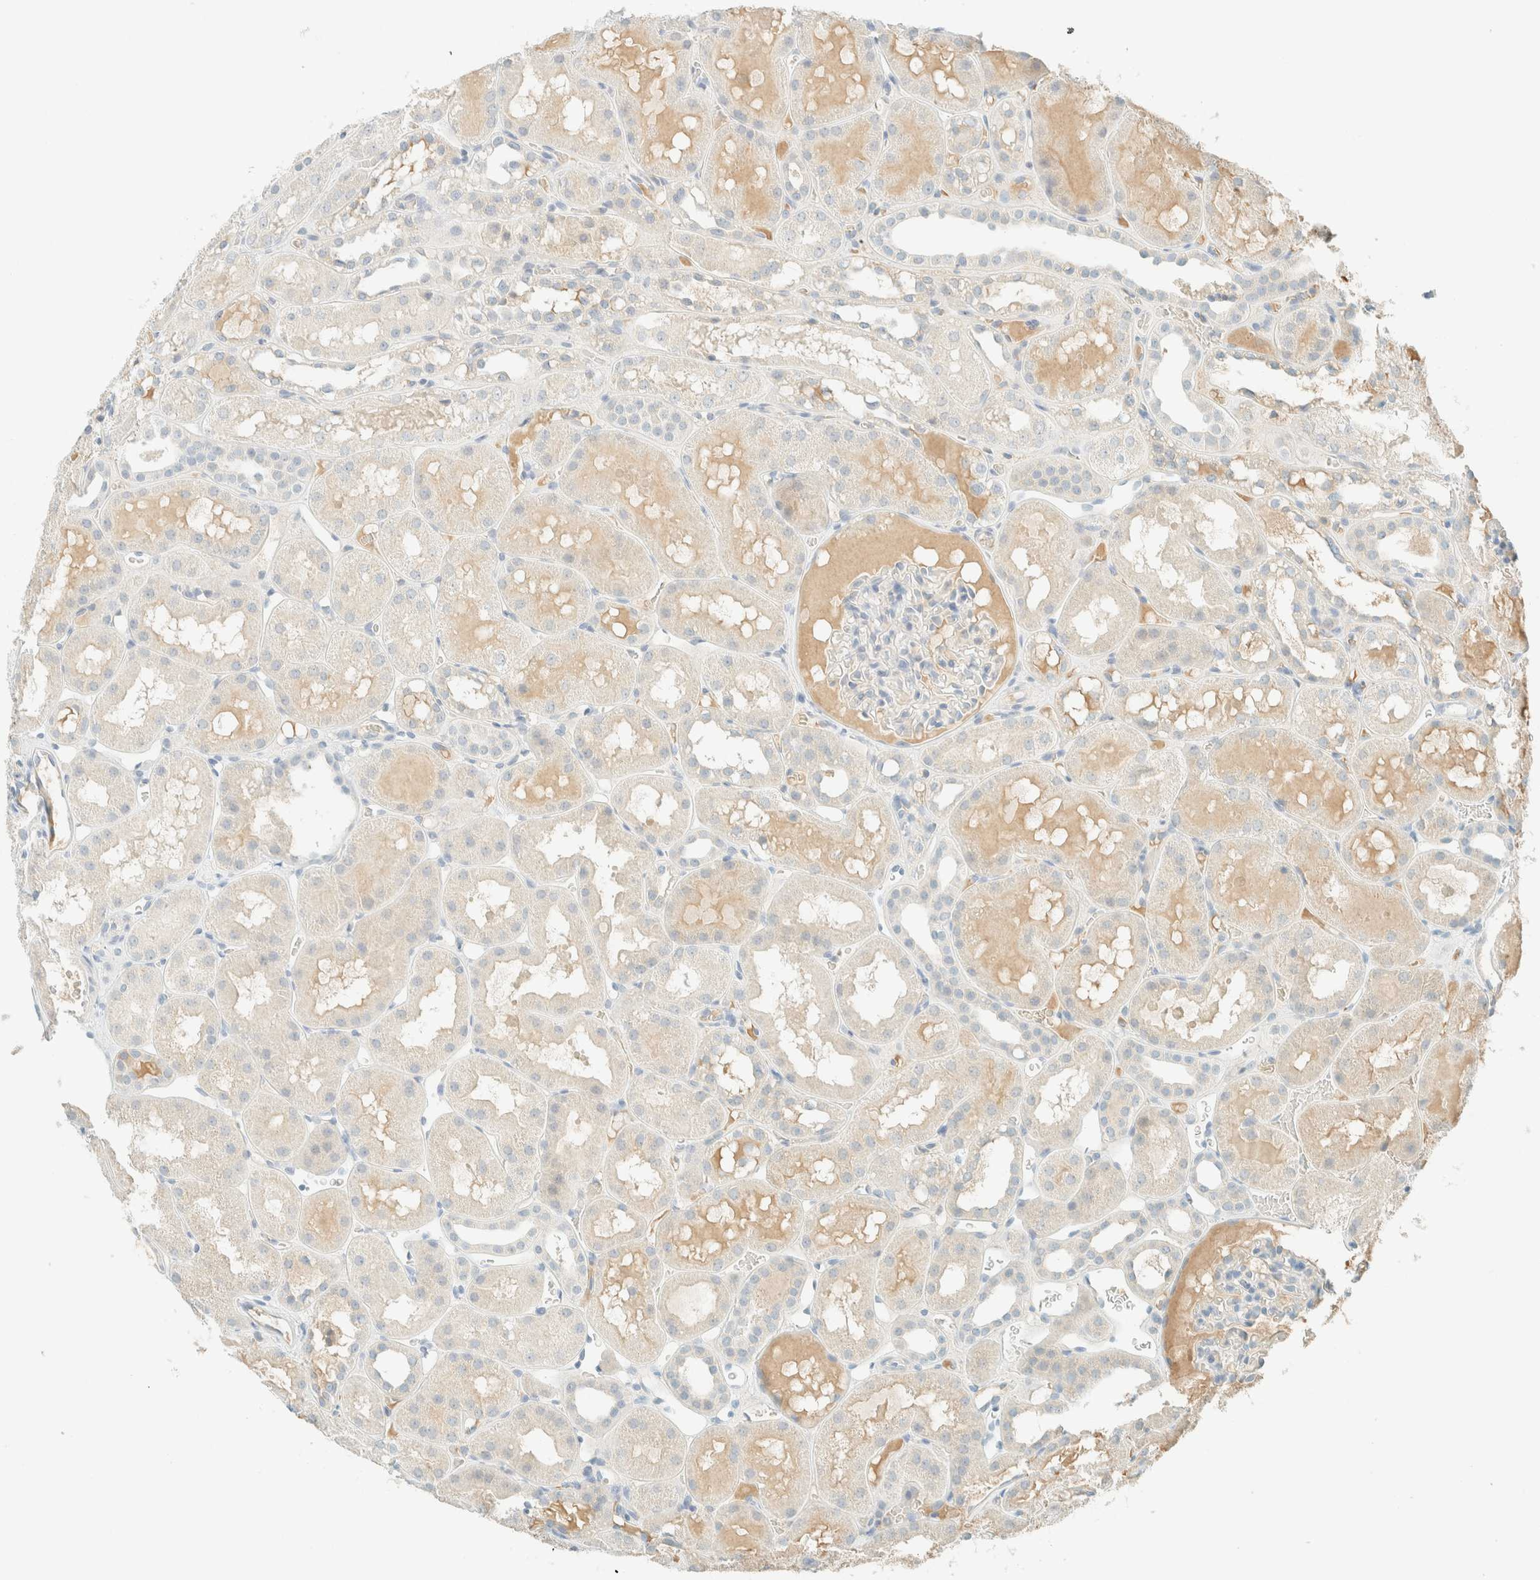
{"staining": {"intensity": "negative", "quantity": "none", "location": "none"}, "tissue": "kidney", "cell_type": "Cells in glomeruli", "image_type": "normal", "snomed": [{"axis": "morphology", "description": "Normal tissue, NOS"}, {"axis": "topography", "description": "Kidney"}, {"axis": "topography", "description": "Urinary bladder"}], "caption": "Histopathology image shows no protein staining in cells in glomeruli of benign kidney.", "gene": "GPA33", "patient": {"sex": "male", "age": 16}}